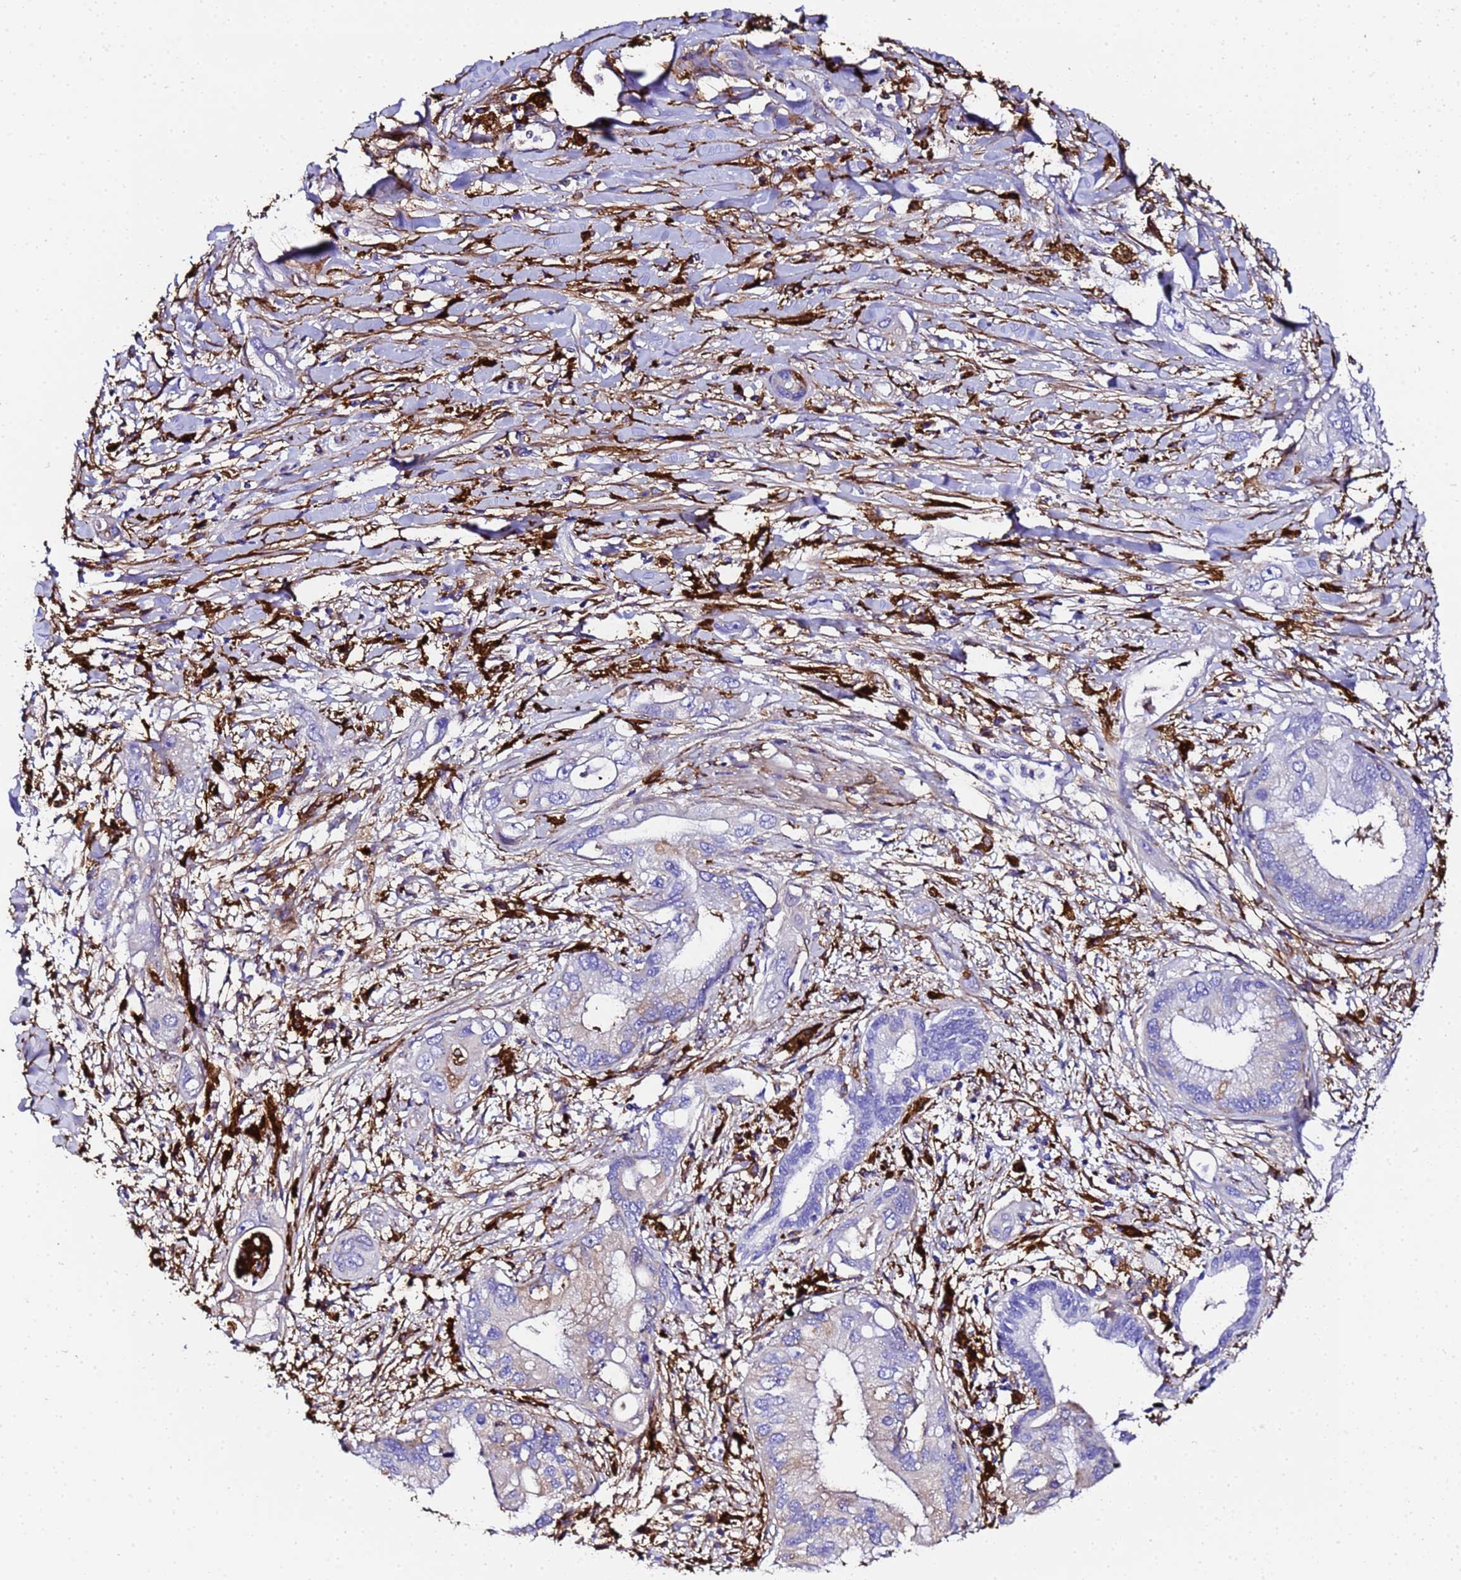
{"staining": {"intensity": "negative", "quantity": "none", "location": "none"}, "tissue": "pancreatic cancer", "cell_type": "Tumor cells", "image_type": "cancer", "snomed": [{"axis": "morphology", "description": "Inflammation, NOS"}, {"axis": "morphology", "description": "Adenocarcinoma, NOS"}, {"axis": "topography", "description": "Pancreas"}], "caption": "This photomicrograph is of pancreatic adenocarcinoma stained with IHC to label a protein in brown with the nuclei are counter-stained blue. There is no staining in tumor cells. (DAB immunohistochemistry visualized using brightfield microscopy, high magnification).", "gene": "FTL", "patient": {"sex": "female", "age": 56}}